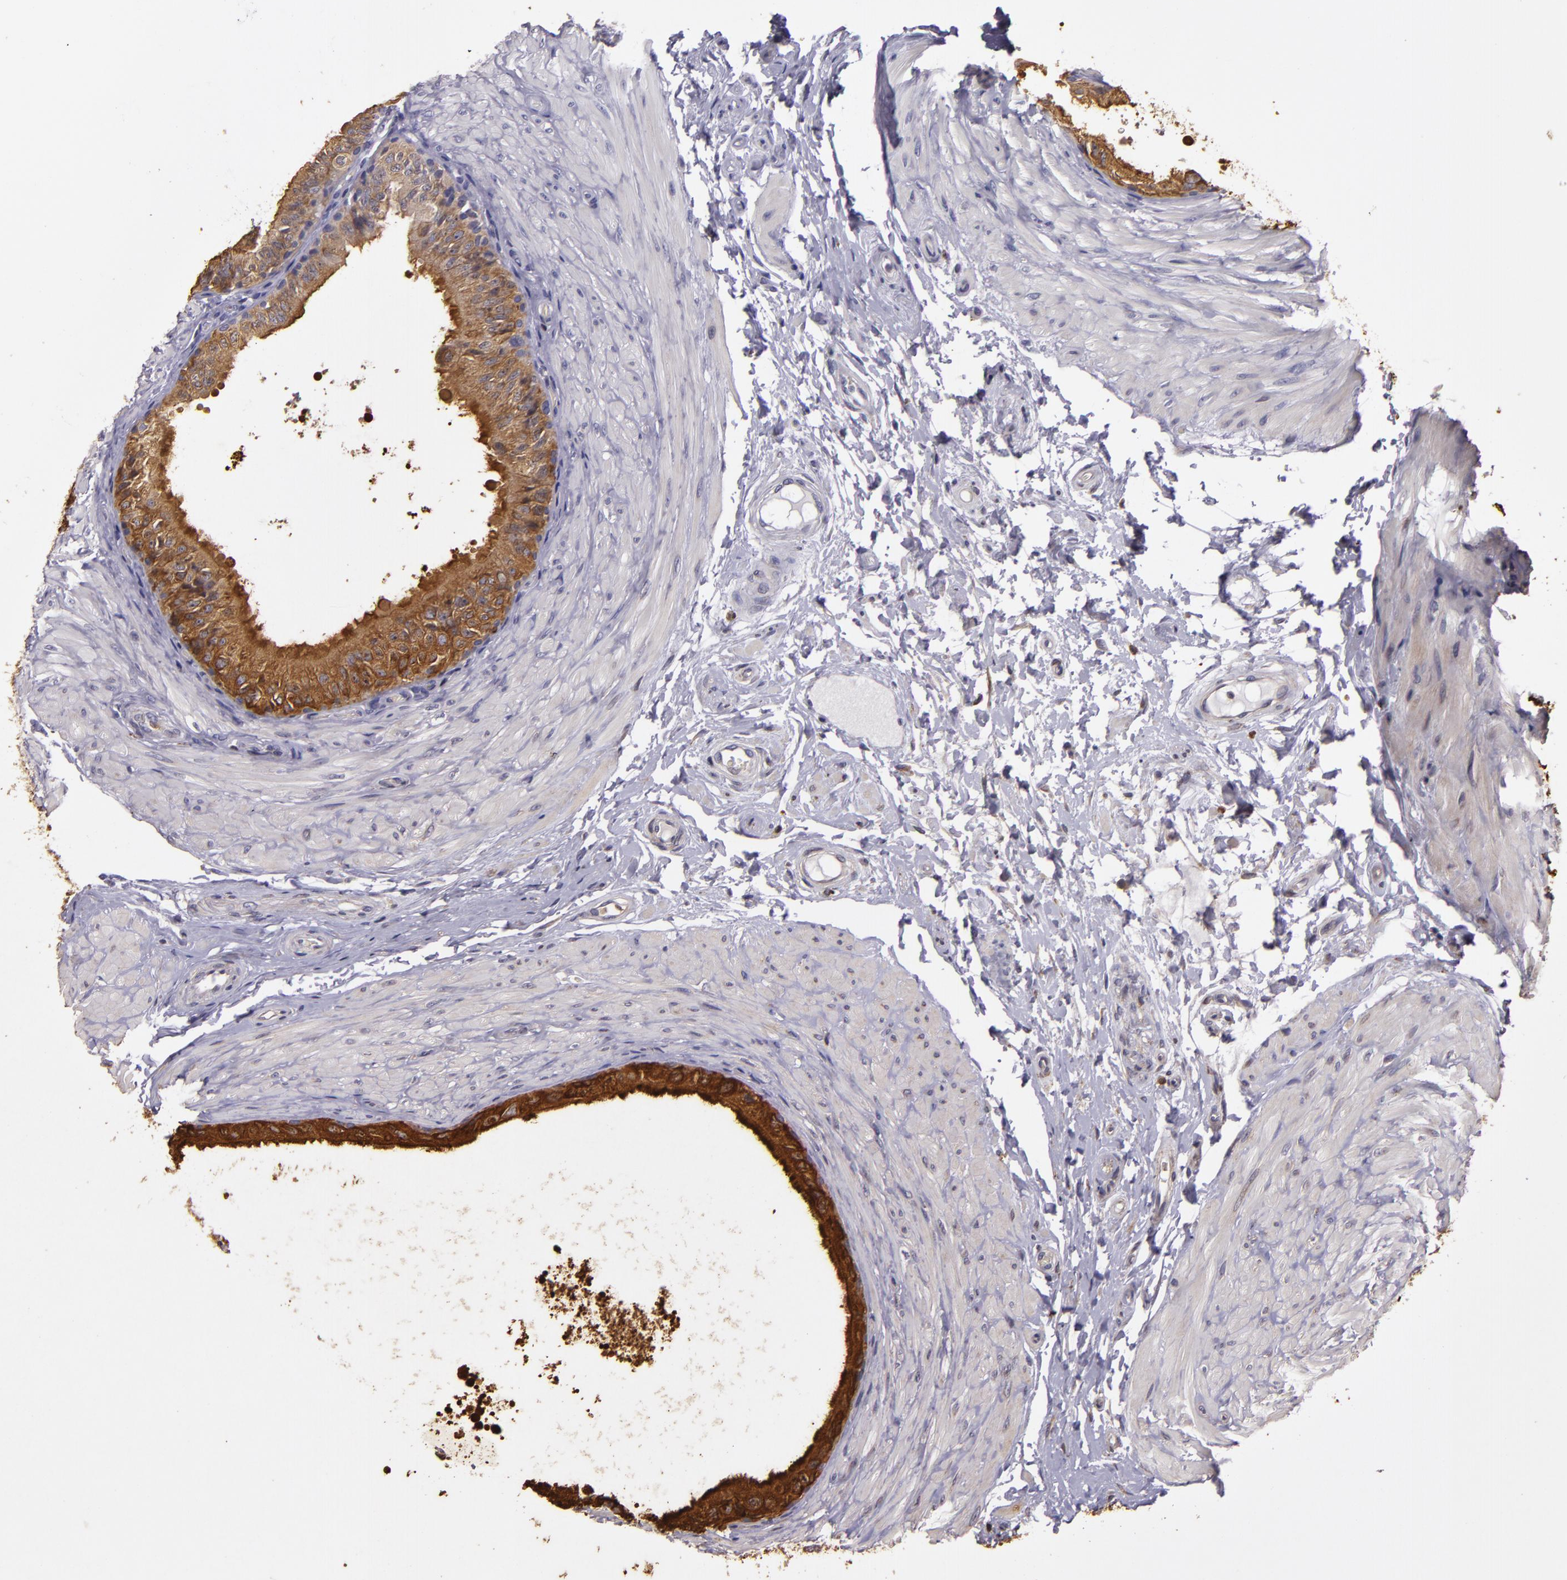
{"staining": {"intensity": "strong", "quantity": ">75%", "location": "cytoplasmic/membranous"}, "tissue": "epididymis", "cell_type": "Glandular cells", "image_type": "normal", "snomed": [{"axis": "morphology", "description": "Normal tissue, NOS"}, {"axis": "topography", "description": "Epididymis"}], "caption": "Immunohistochemical staining of benign epididymis shows high levels of strong cytoplasmic/membranous positivity in approximately >75% of glandular cells. (IHC, brightfield microscopy, high magnification).", "gene": "SLC9A3R1", "patient": {"sex": "male", "age": 68}}